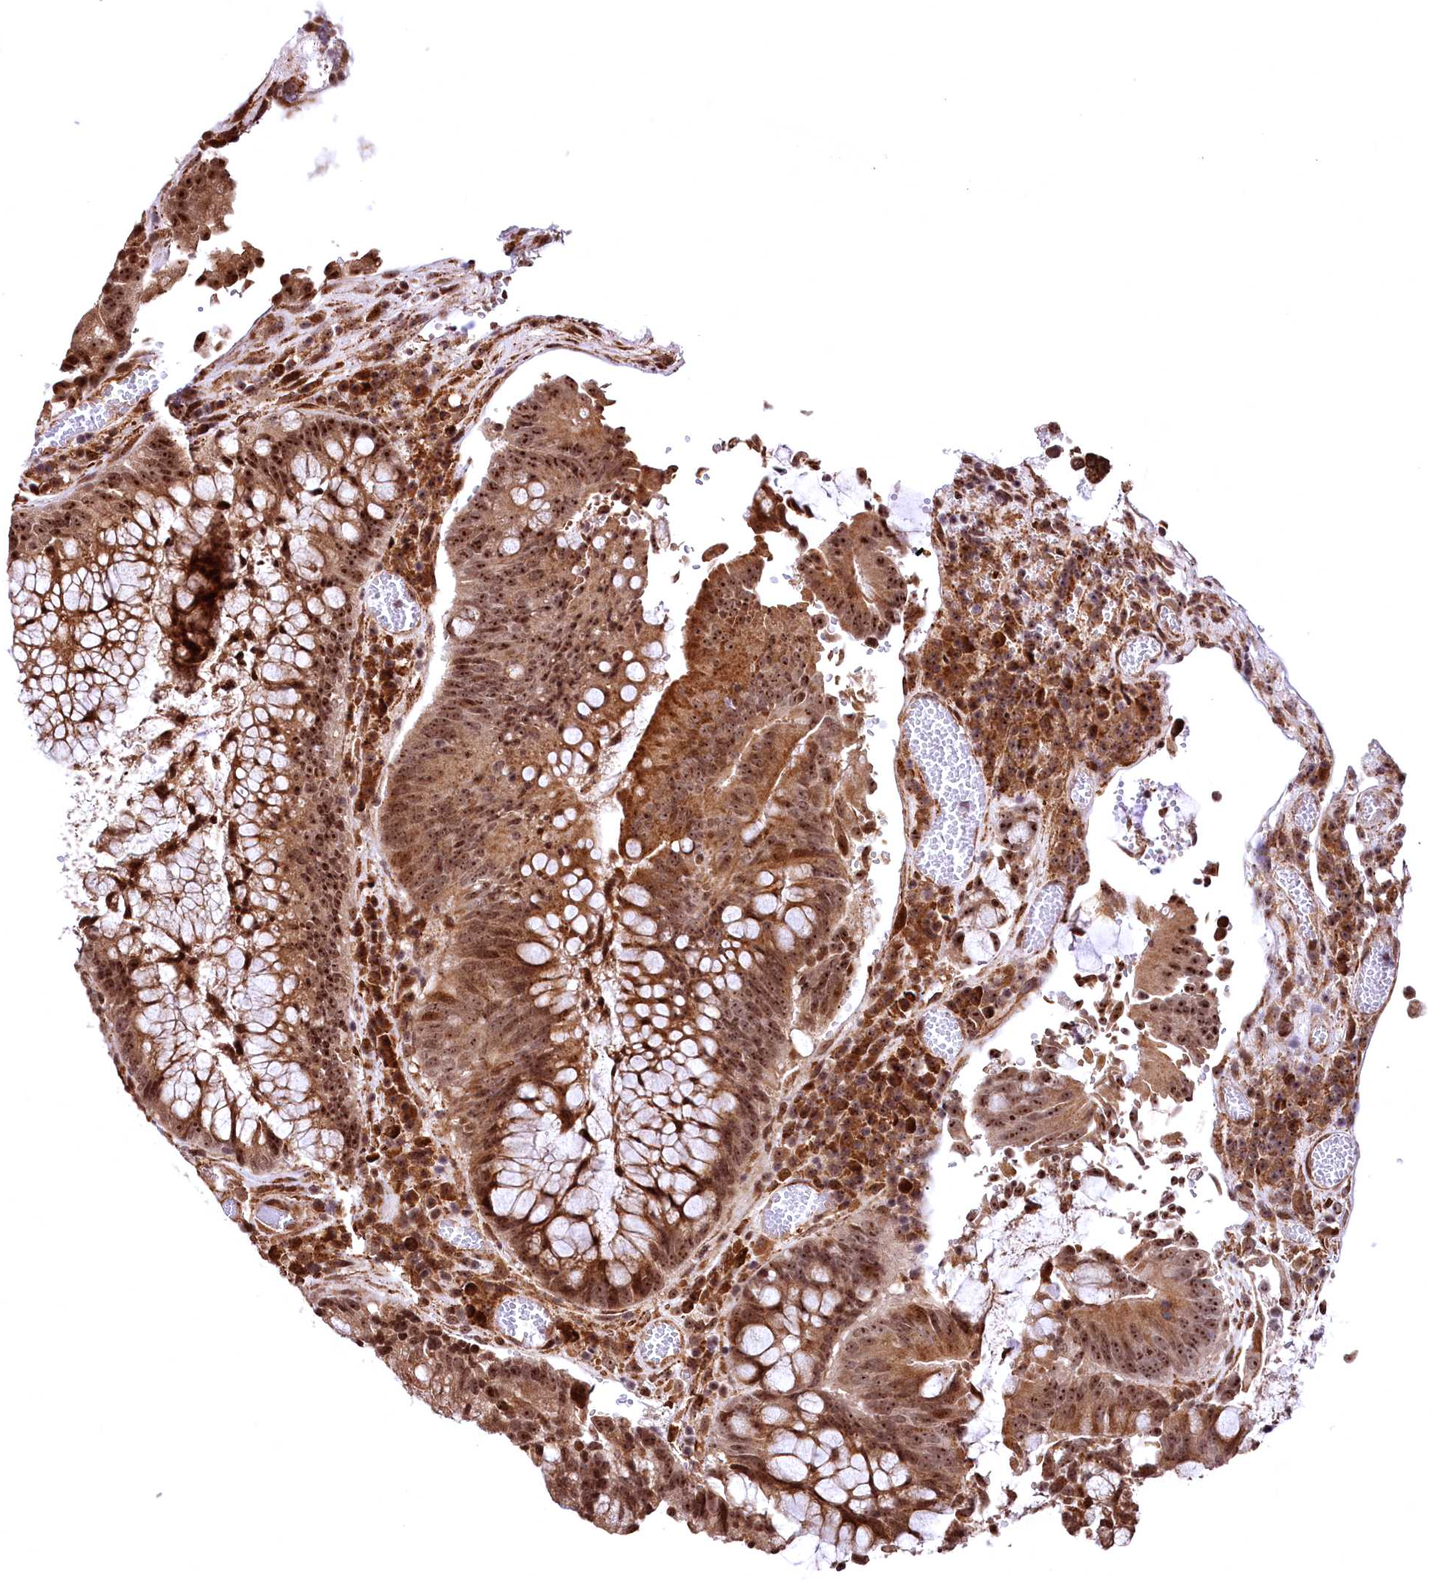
{"staining": {"intensity": "moderate", "quantity": ">75%", "location": "cytoplasmic/membranous,nuclear"}, "tissue": "colorectal cancer", "cell_type": "Tumor cells", "image_type": "cancer", "snomed": [{"axis": "morphology", "description": "Adenocarcinoma, NOS"}, {"axis": "topography", "description": "Rectum"}], "caption": "Moderate cytoplasmic/membranous and nuclear protein expression is appreciated in approximately >75% of tumor cells in adenocarcinoma (colorectal). (DAB (3,3'-diaminobenzidine) = brown stain, brightfield microscopy at high magnification).", "gene": "PDS5B", "patient": {"sex": "male", "age": 69}}